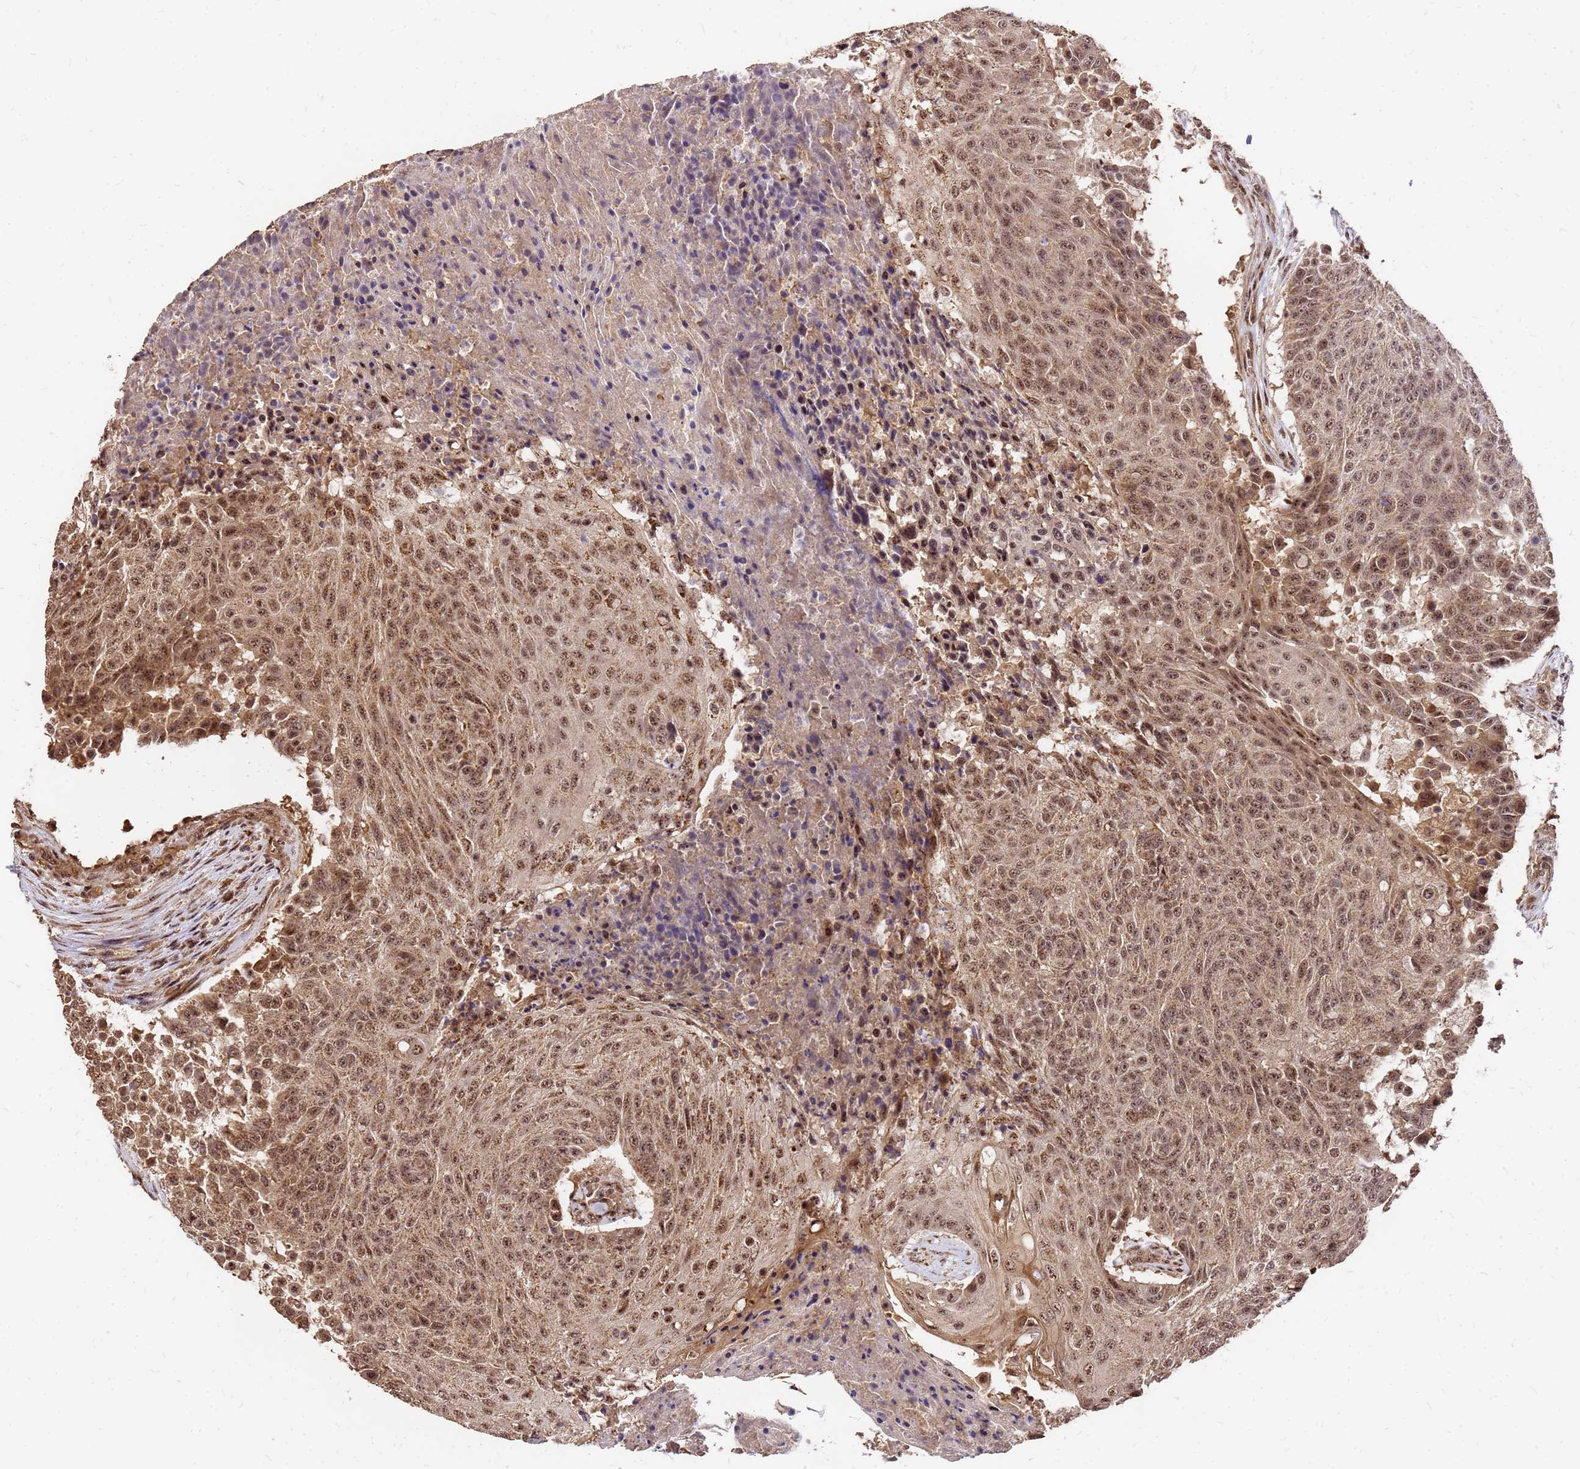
{"staining": {"intensity": "moderate", "quantity": ">75%", "location": "cytoplasmic/membranous,nuclear"}, "tissue": "urothelial cancer", "cell_type": "Tumor cells", "image_type": "cancer", "snomed": [{"axis": "morphology", "description": "Urothelial carcinoma, High grade"}, {"axis": "topography", "description": "Urinary bladder"}], "caption": "Protein analysis of urothelial cancer tissue demonstrates moderate cytoplasmic/membranous and nuclear positivity in about >75% of tumor cells.", "gene": "GPATCH8", "patient": {"sex": "female", "age": 63}}